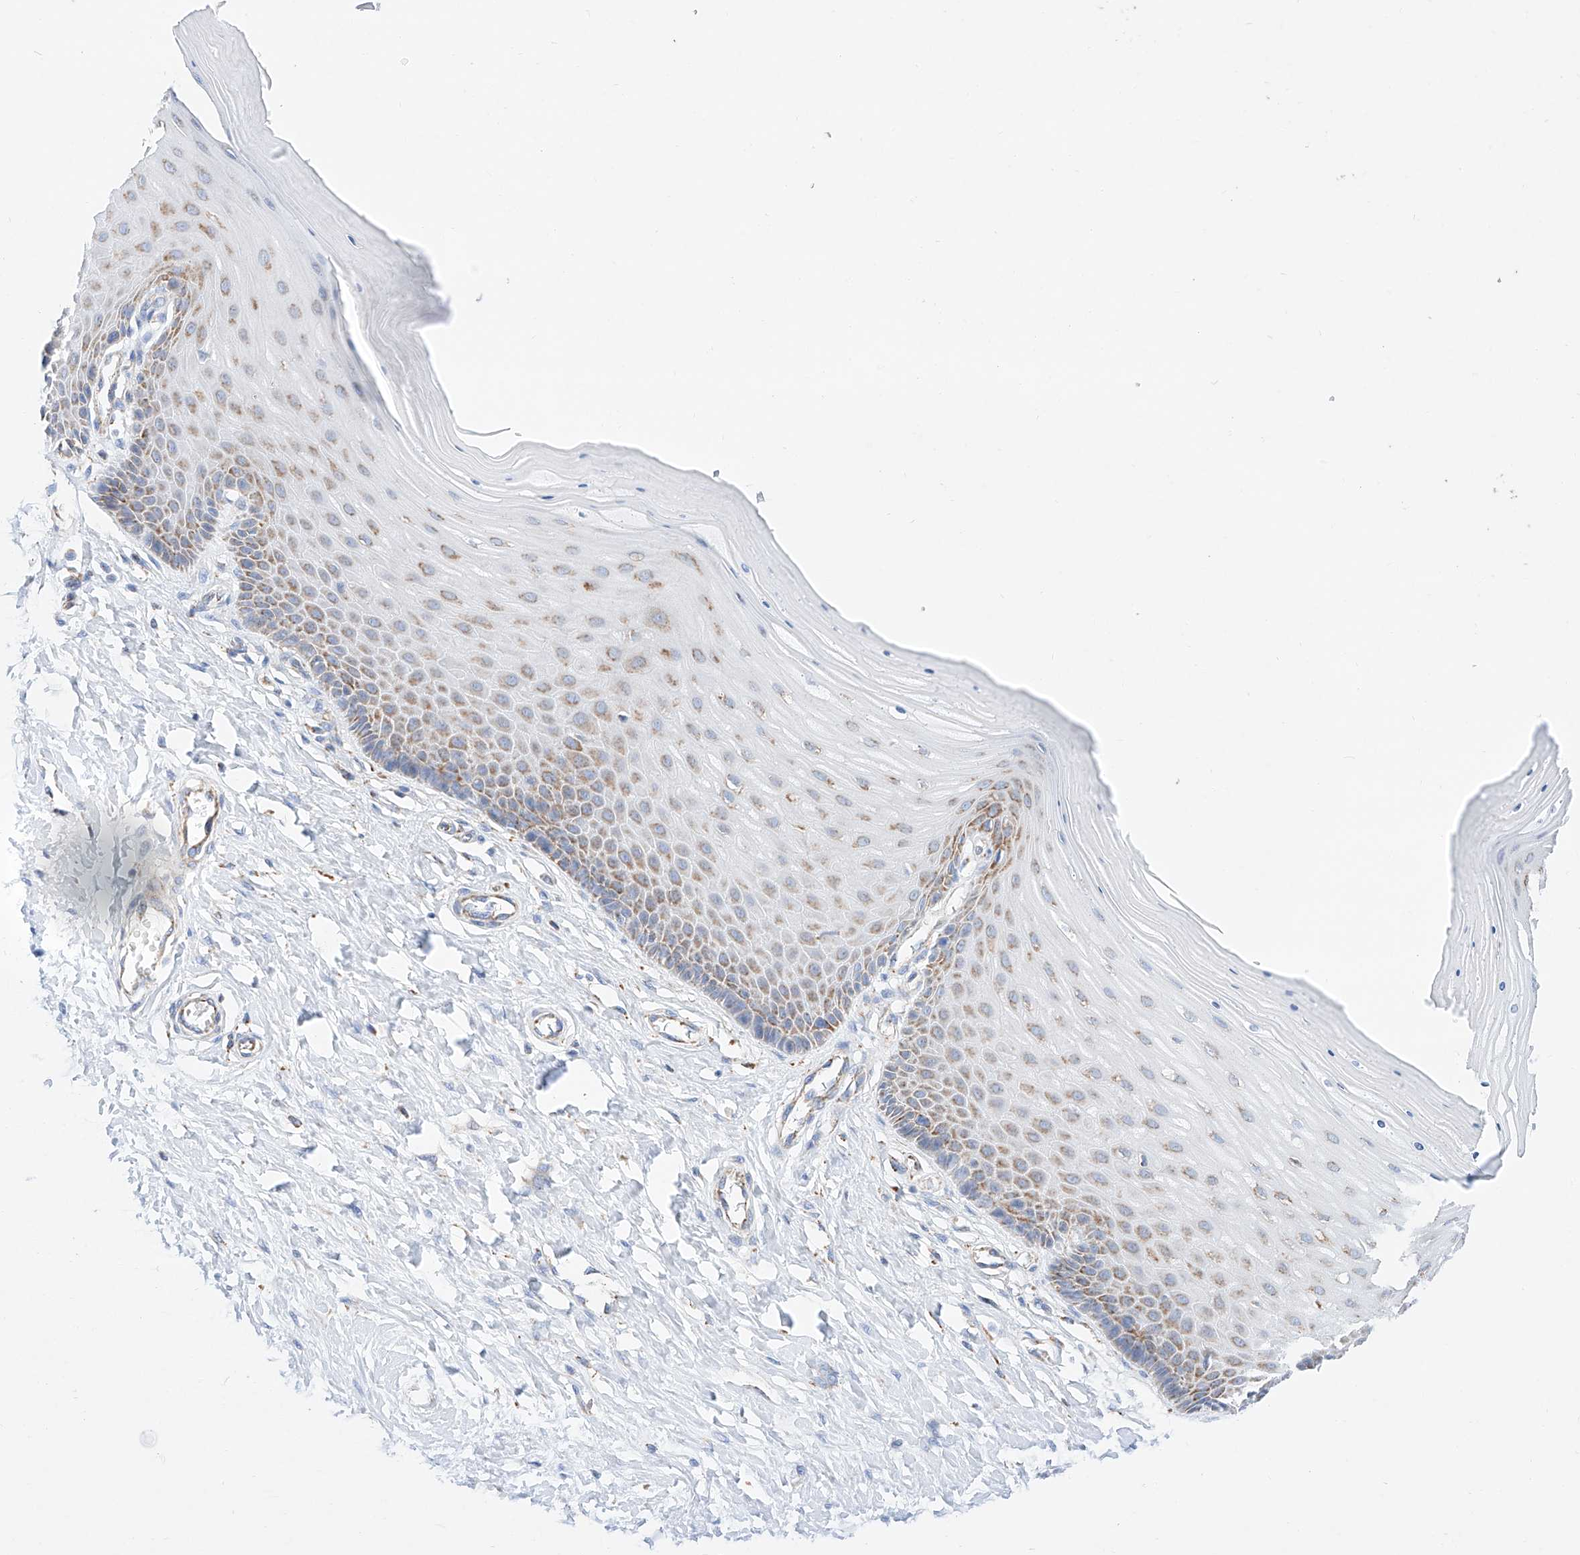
{"staining": {"intensity": "negative", "quantity": "none", "location": "none"}, "tissue": "cervix", "cell_type": "Glandular cells", "image_type": "normal", "snomed": [{"axis": "morphology", "description": "Normal tissue, NOS"}, {"axis": "topography", "description": "Cervix"}], "caption": "This photomicrograph is of unremarkable cervix stained with immunohistochemistry (IHC) to label a protein in brown with the nuclei are counter-stained blue. There is no positivity in glandular cells. (Immunohistochemistry (ihc), brightfield microscopy, high magnification).", "gene": "C6orf62", "patient": {"sex": "female", "age": 55}}